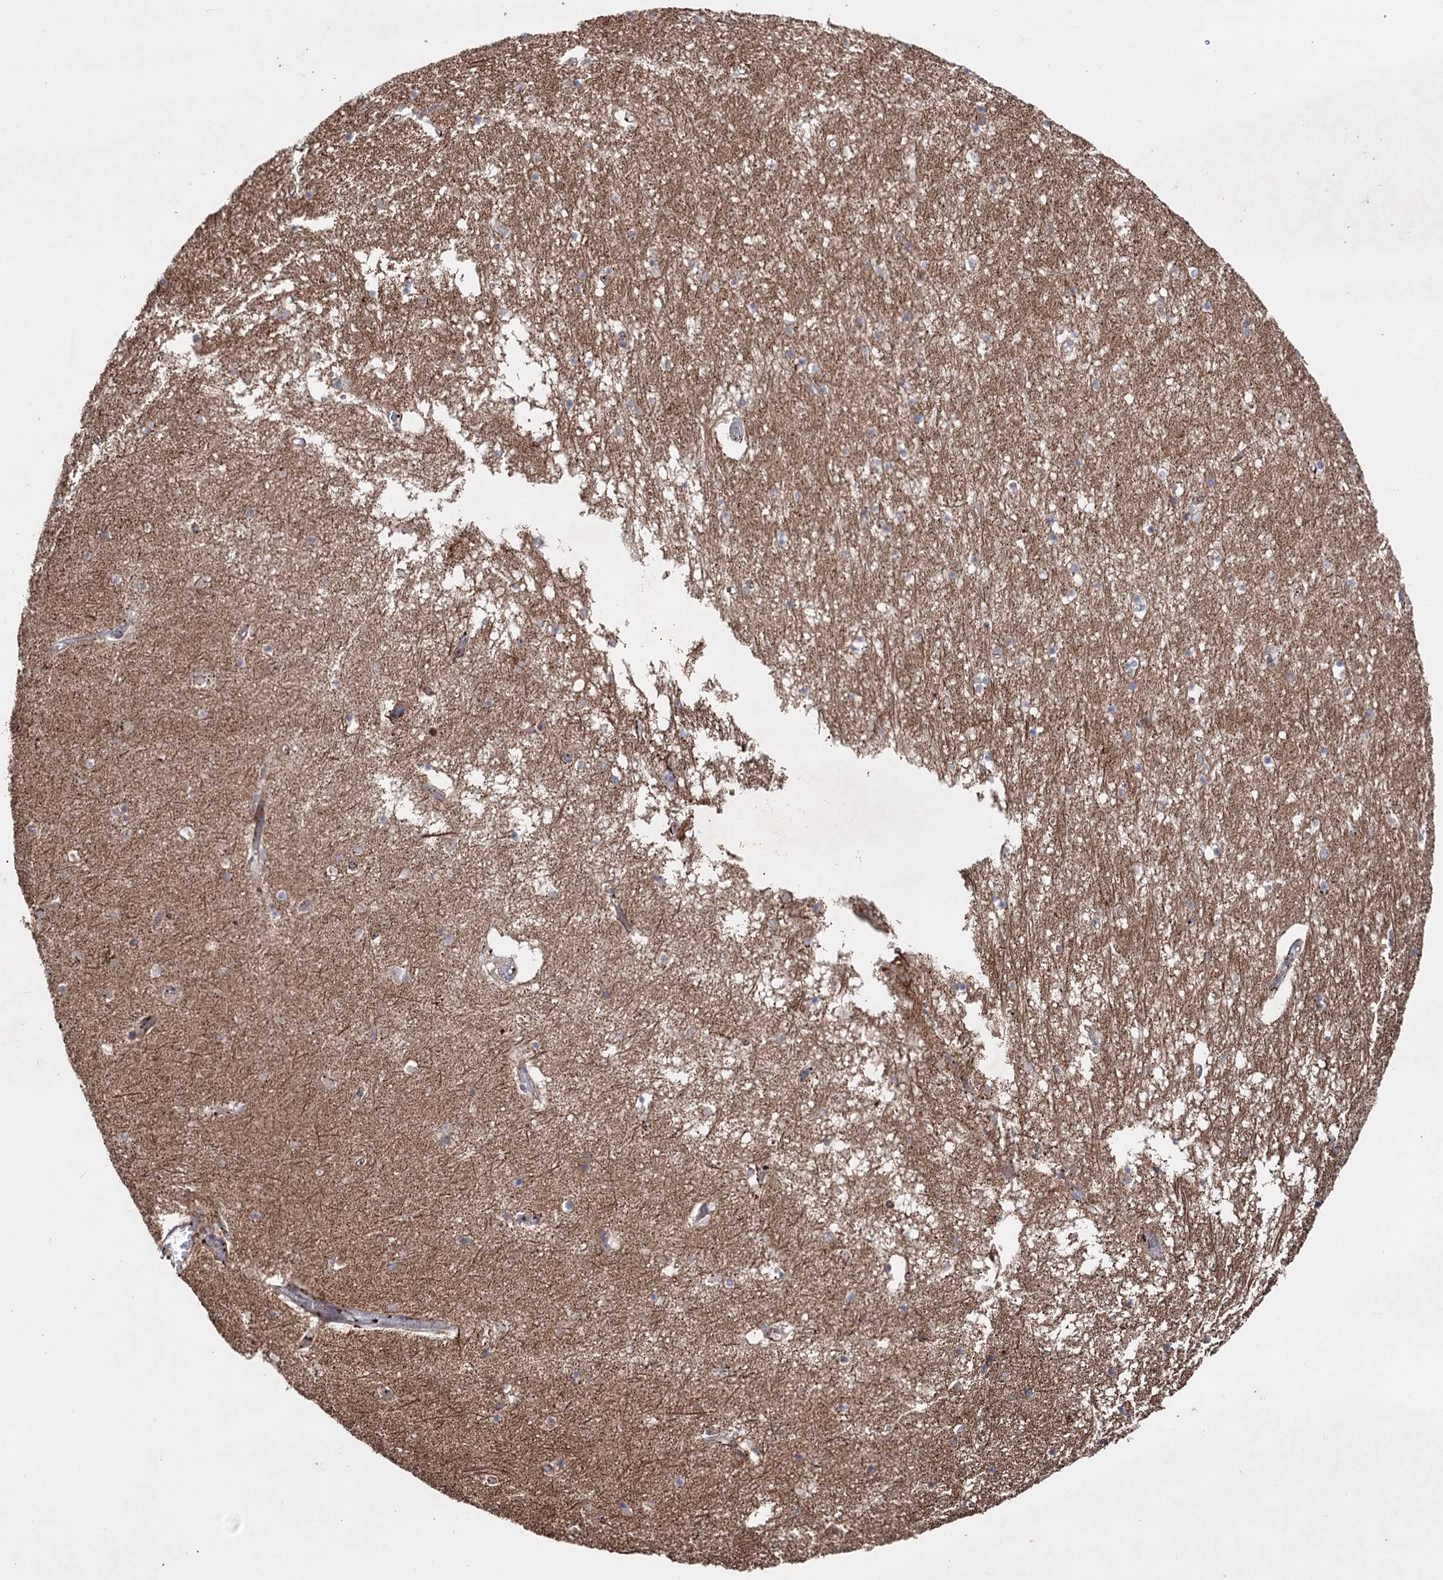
{"staining": {"intensity": "moderate", "quantity": "25%-75%", "location": "cytoplasmic/membranous"}, "tissue": "hippocampus", "cell_type": "Glial cells", "image_type": "normal", "snomed": [{"axis": "morphology", "description": "Normal tissue, NOS"}, {"axis": "topography", "description": "Hippocampus"}], "caption": "IHC of unremarkable human hippocampus demonstrates medium levels of moderate cytoplasmic/membranous positivity in approximately 25%-75% of glial cells. (Brightfield microscopy of DAB IHC at high magnification).", "gene": "ARHGAP20", "patient": {"sex": "male", "age": 70}}